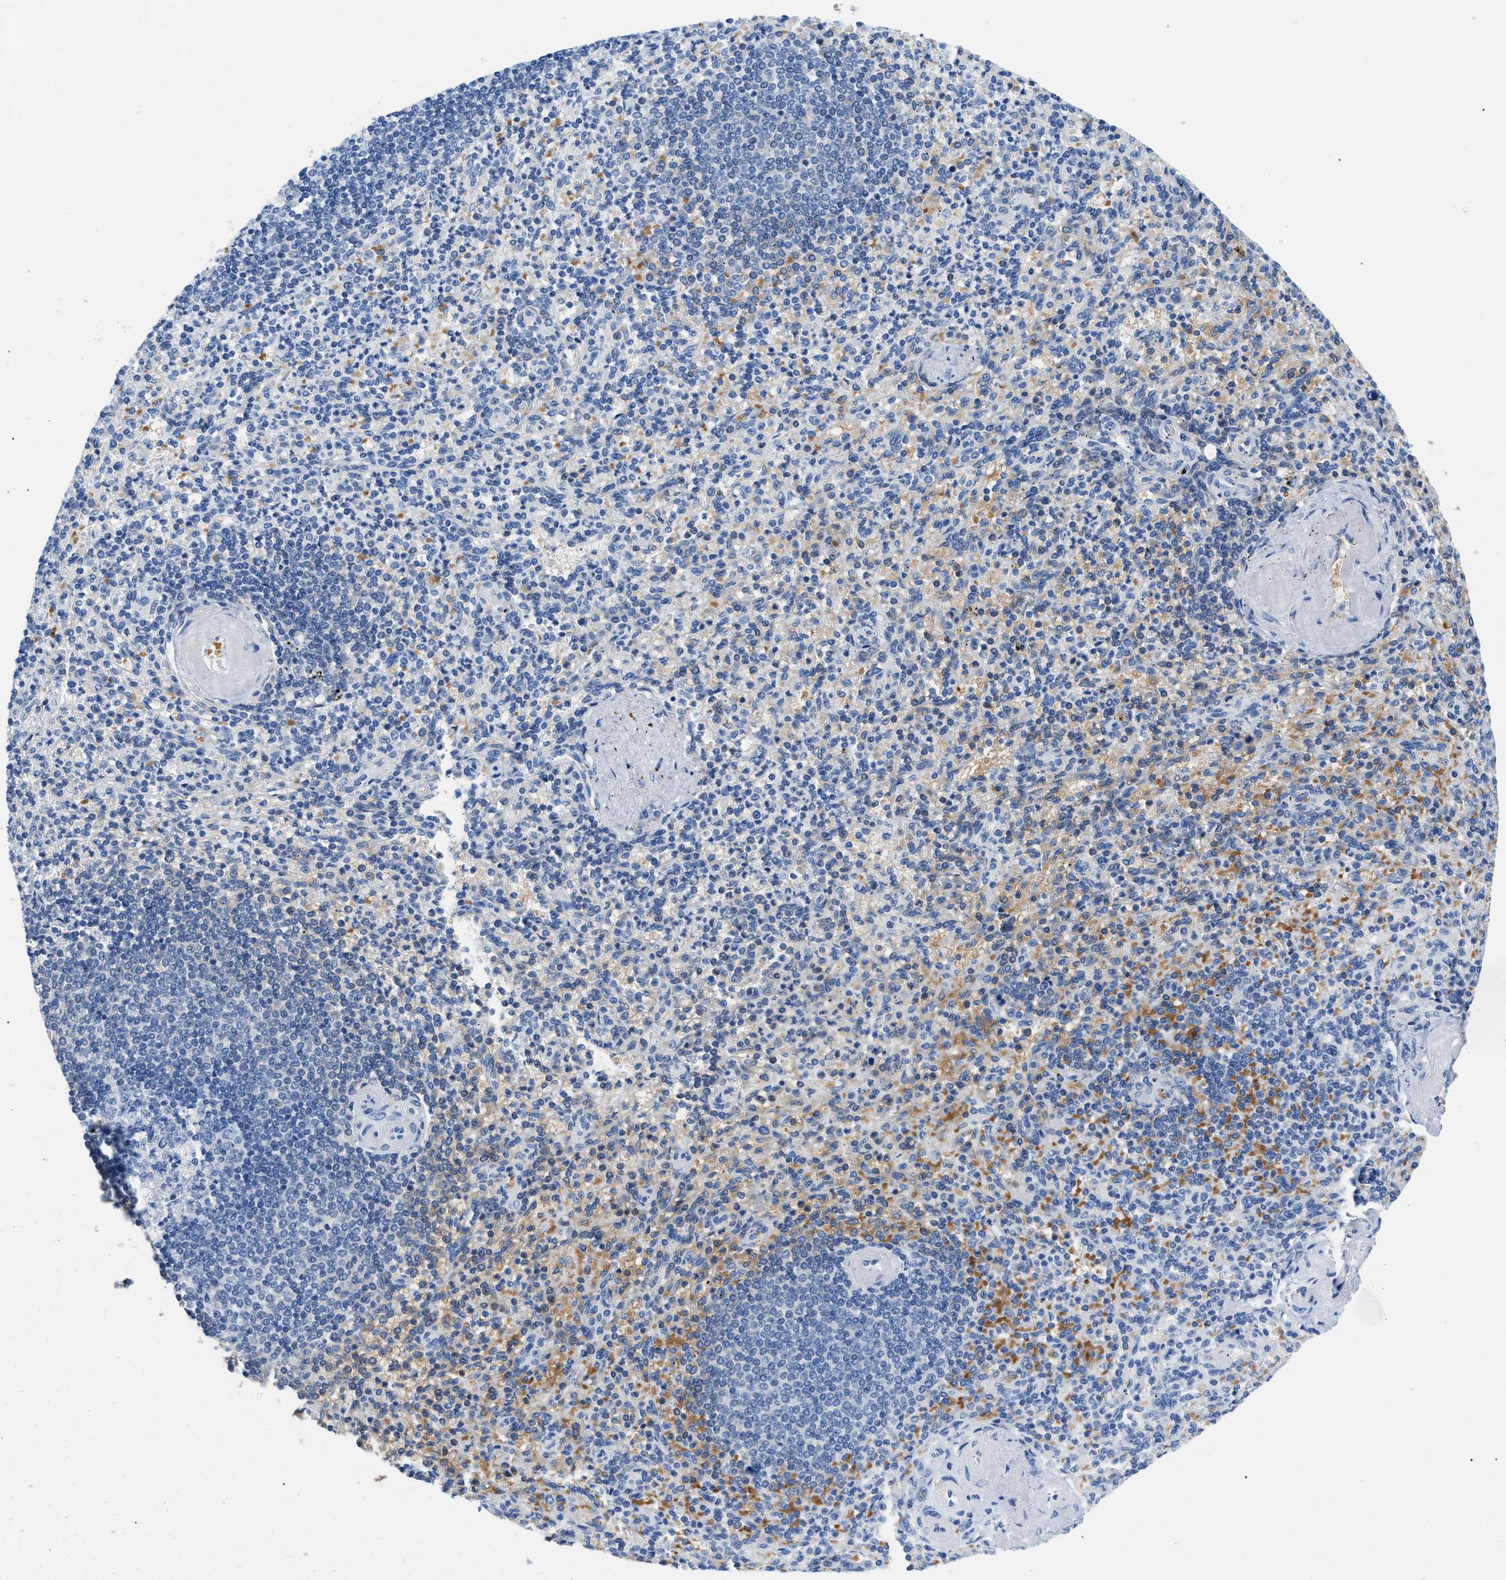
{"staining": {"intensity": "moderate", "quantity": "25%-75%", "location": "cytoplasmic/membranous"}, "tissue": "spleen", "cell_type": "Cells in red pulp", "image_type": "normal", "snomed": [{"axis": "morphology", "description": "Normal tissue, NOS"}, {"axis": "topography", "description": "Spleen"}], "caption": "Normal spleen shows moderate cytoplasmic/membranous staining in about 25%-75% of cells in red pulp, visualized by immunohistochemistry. Nuclei are stained in blue.", "gene": "BPGM", "patient": {"sex": "female", "age": 74}}